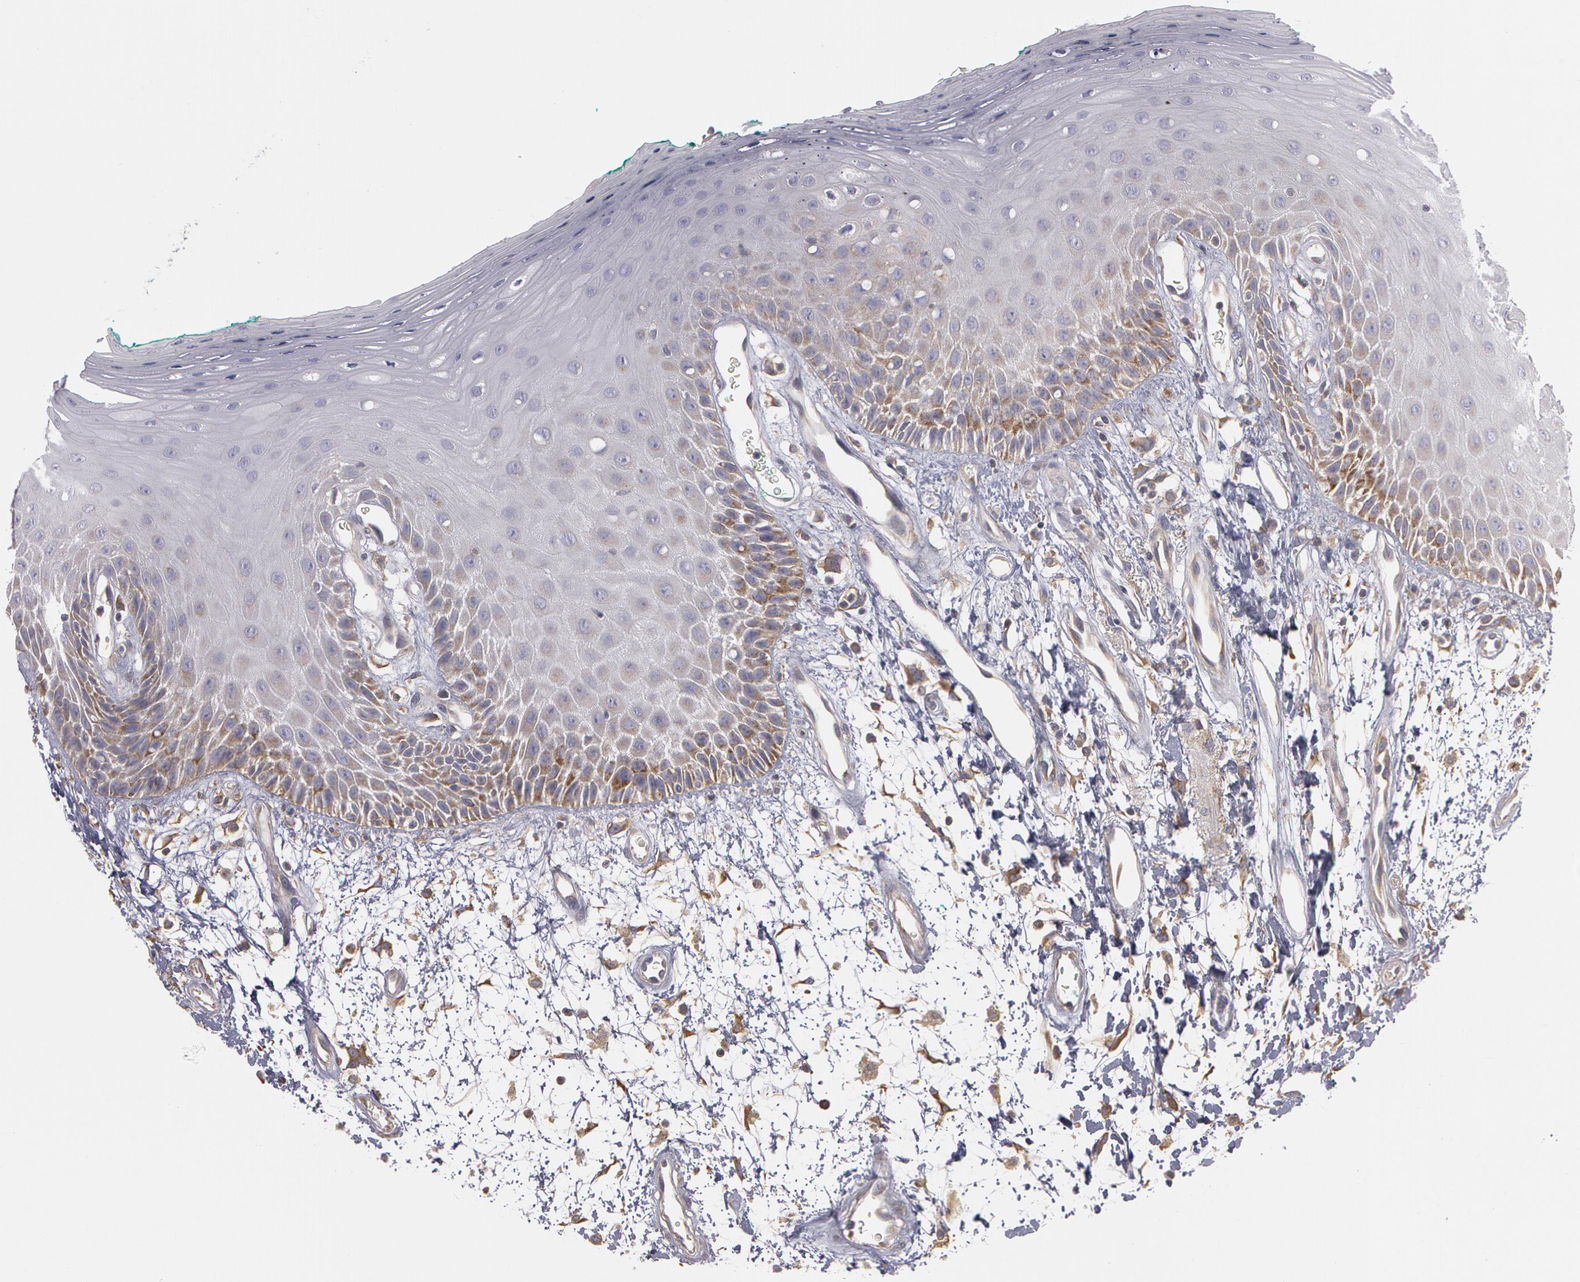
{"staining": {"intensity": "weak", "quantity": "<25%", "location": "cytoplasmic/membranous"}, "tissue": "oral mucosa", "cell_type": "Squamous epithelial cells", "image_type": "normal", "snomed": [{"axis": "morphology", "description": "Normal tissue, NOS"}, {"axis": "morphology", "description": "Squamous cell carcinoma, NOS"}, {"axis": "topography", "description": "Skeletal muscle"}, {"axis": "topography", "description": "Oral tissue"}, {"axis": "topography", "description": "Head-Neck"}], "caption": "Immunohistochemistry histopathology image of normal oral mucosa: oral mucosa stained with DAB shows no significant protein expression in squamous epithelial cells. (Stains: DAB immunohistochemistry (IHC) with hematoxylin counter stain, Microscopy: brightfield microscopy at high magnification).", "gene": "NEK9", "patient": {"sex": "female", "age": 84}}